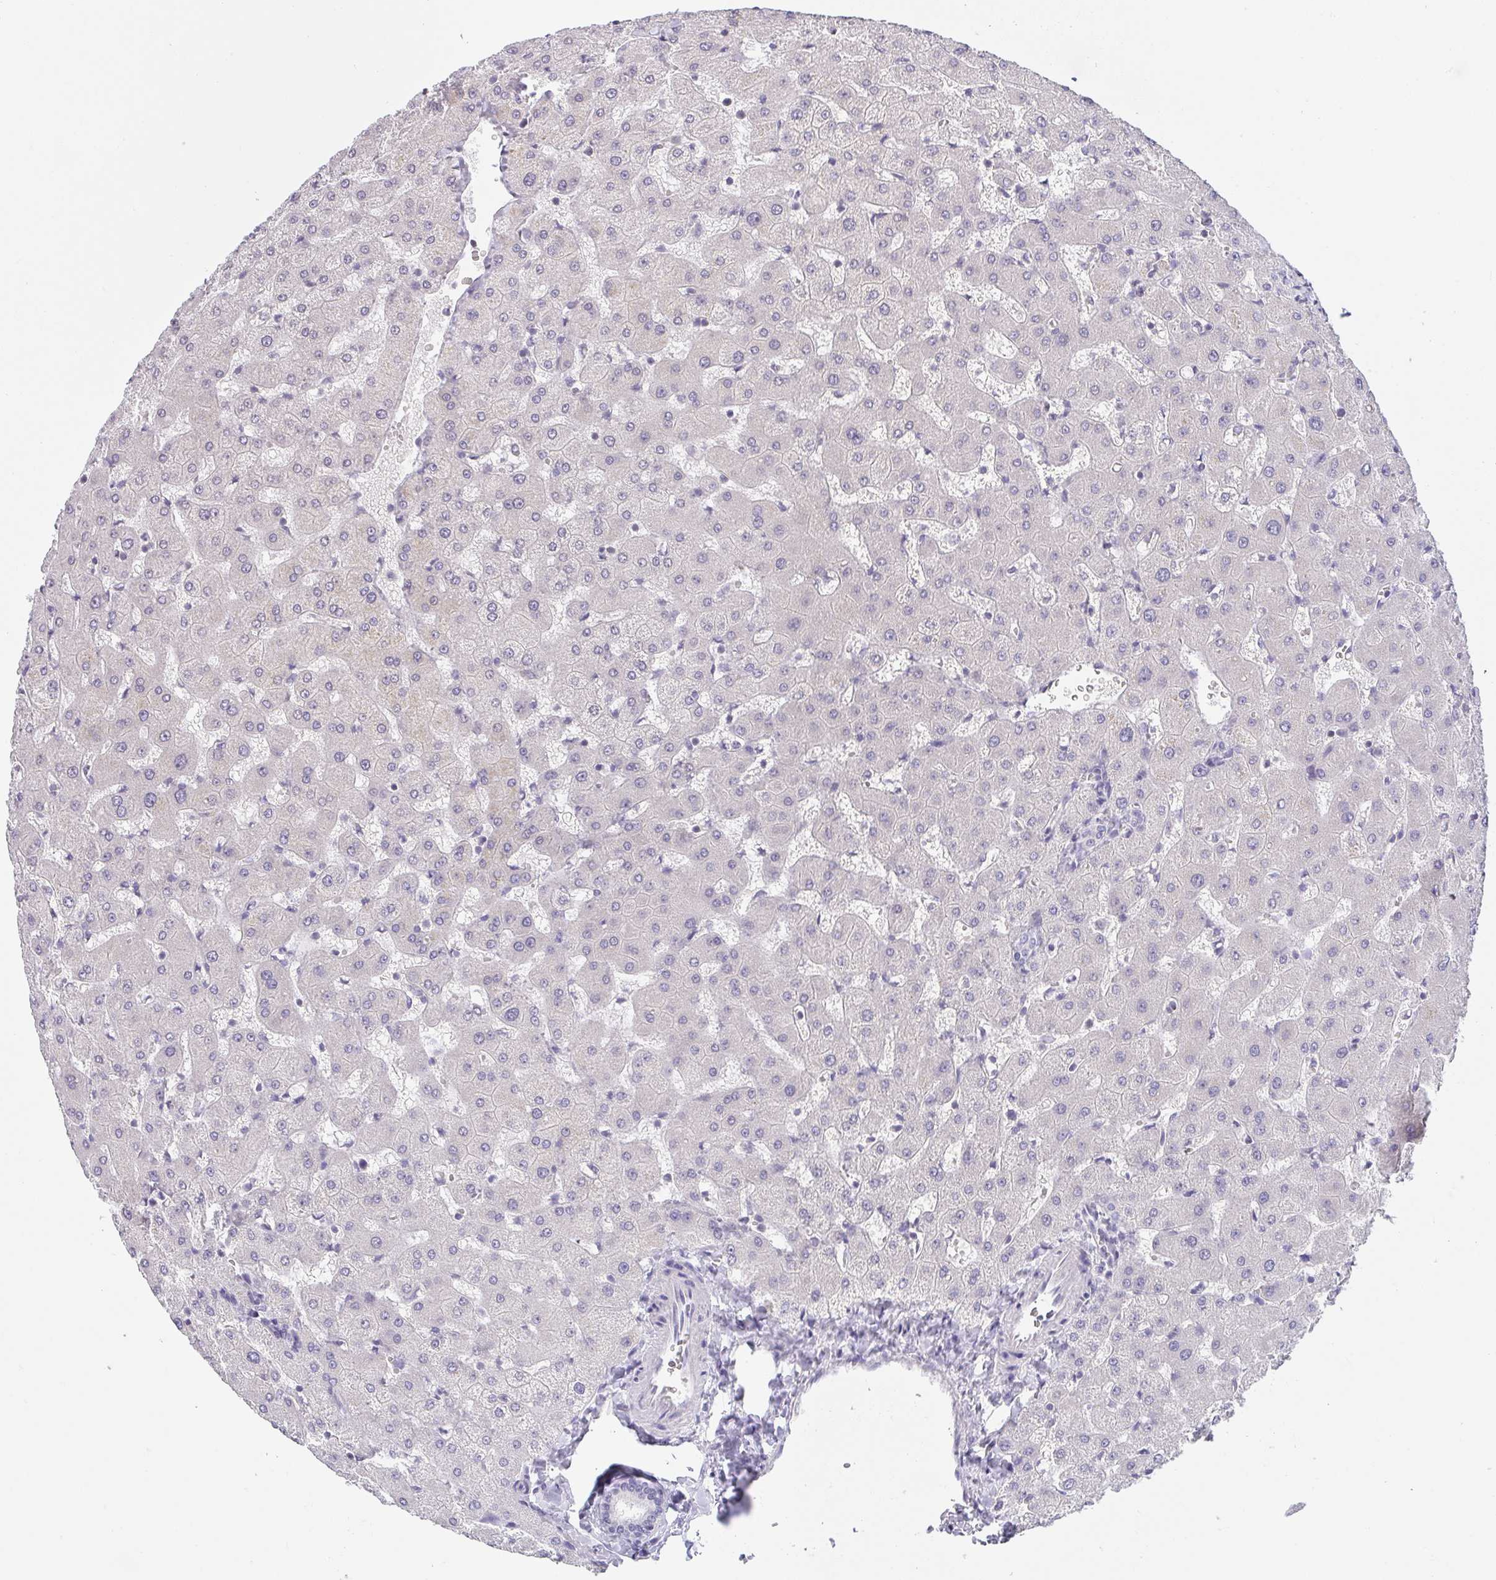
{"staining": {"intensity": "negative", "quantity": "none", "location": "none"}, "tissue": "liver", "cell_type": "Cholangiocytes", "image_type": "normal", "snomed": [{"axis": "morphology", "description": "Normal tissue, NOS"}, {"axis": "topography", "description": "Liver"}], "caption": "This photomicrograph is of benign liver stained with immunohistochemistry to label a protein in brown with the nuclei are counter-stained blue. There is no positivity in cholangiocytes.", "gene": "CACNA1S", "patient": {"sex": "female", "age": 63}}